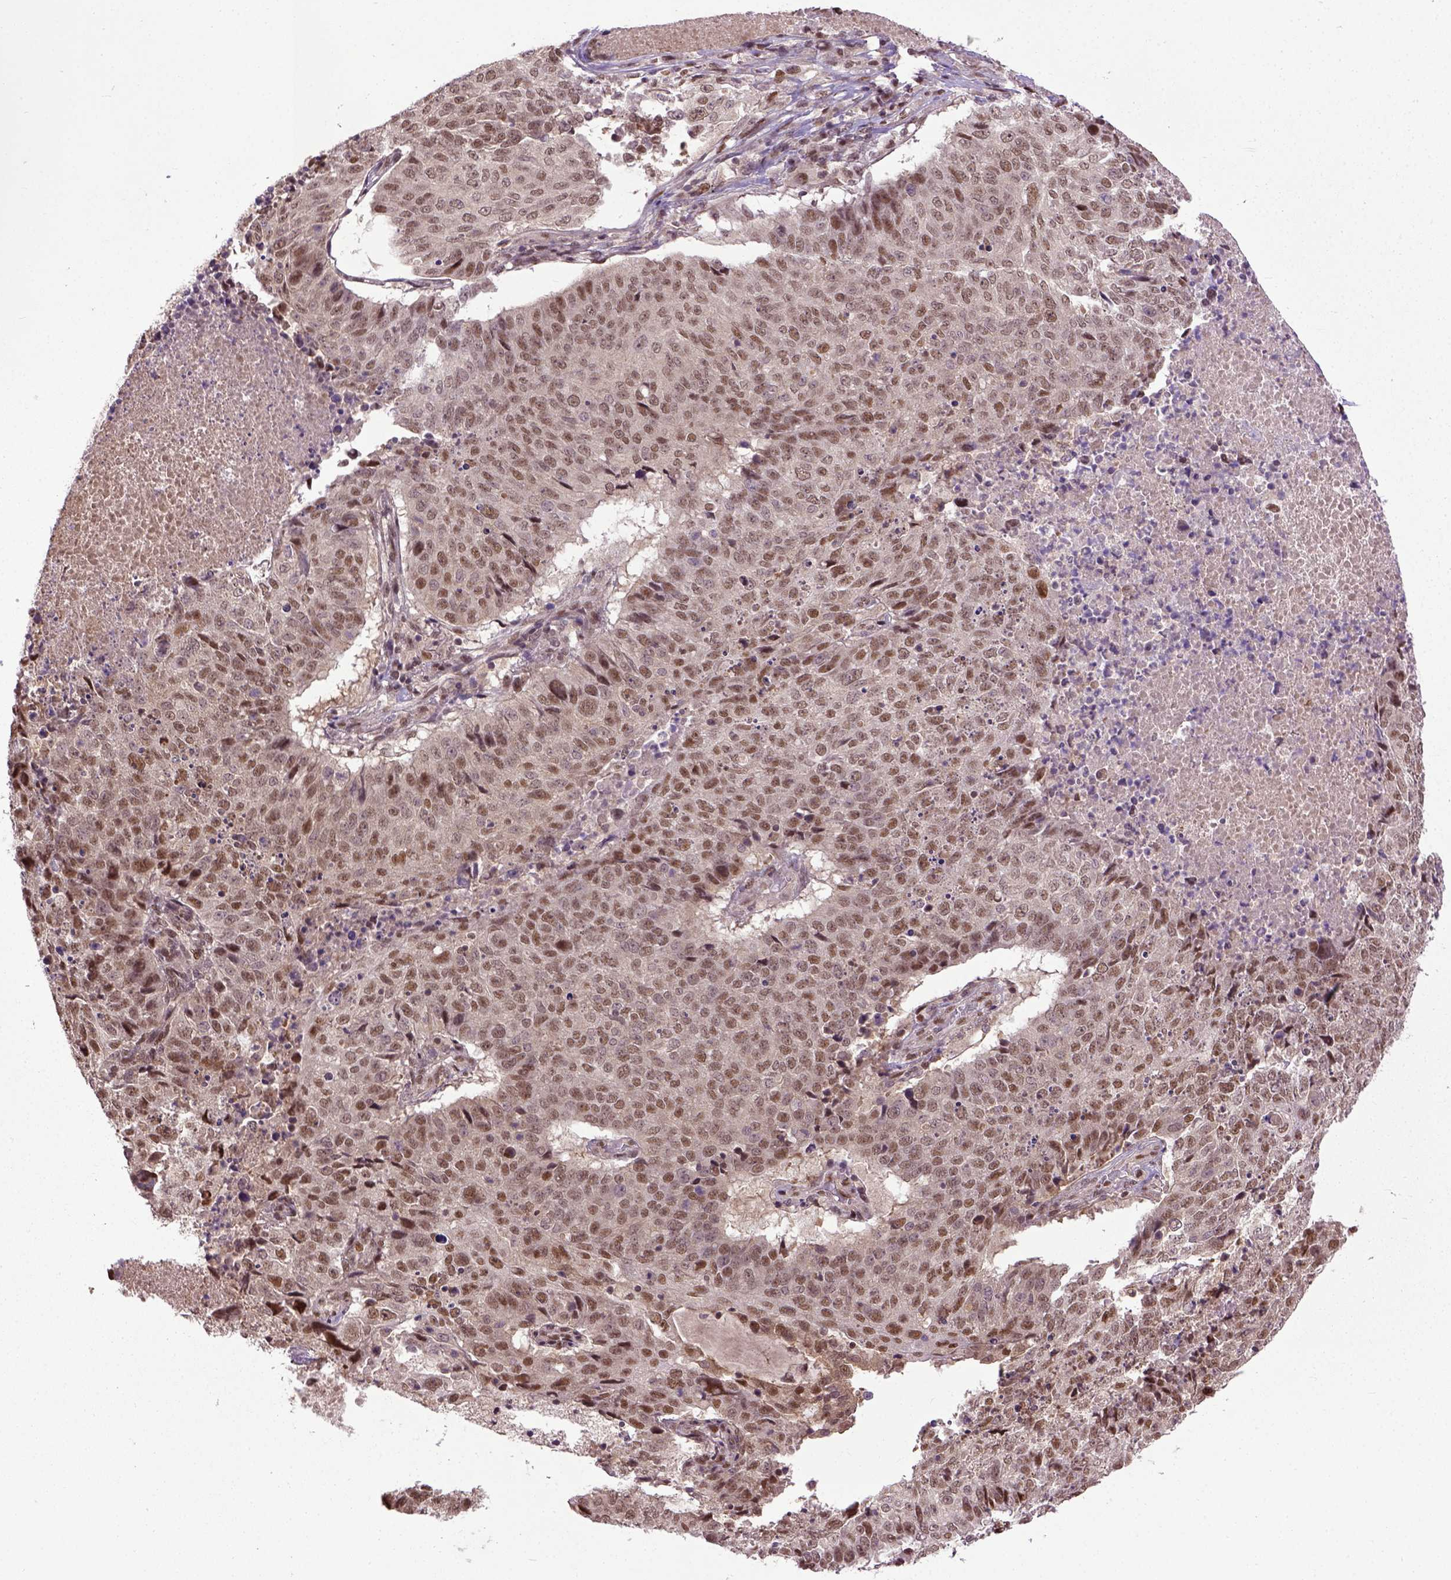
{"staining": {"intensity": "moderate", "quantity": ">75%", "location": "nuclear"}, "tissue": "lung cancer", "cell_type": "Tumor cells", "image_type": "cancer", "snomed": [{"axis": "morphology", "description": "Normal tissue, NOS"}, {"axis": "morphology", "description": "Squamous cell carcinoma, NOS"}, {"axis": "topography", "description": "Bronchus"}, {"axis": "topography", "description": "Lung"}], "caption": "Human lung cancer (squamous cell carcinoma) stained with a brown dye exhibits moderate nuclear positive staining in approximately >75% of tumor cells.", "gene": "UBA3", "patient": {"sex": "male", "age": 64}}